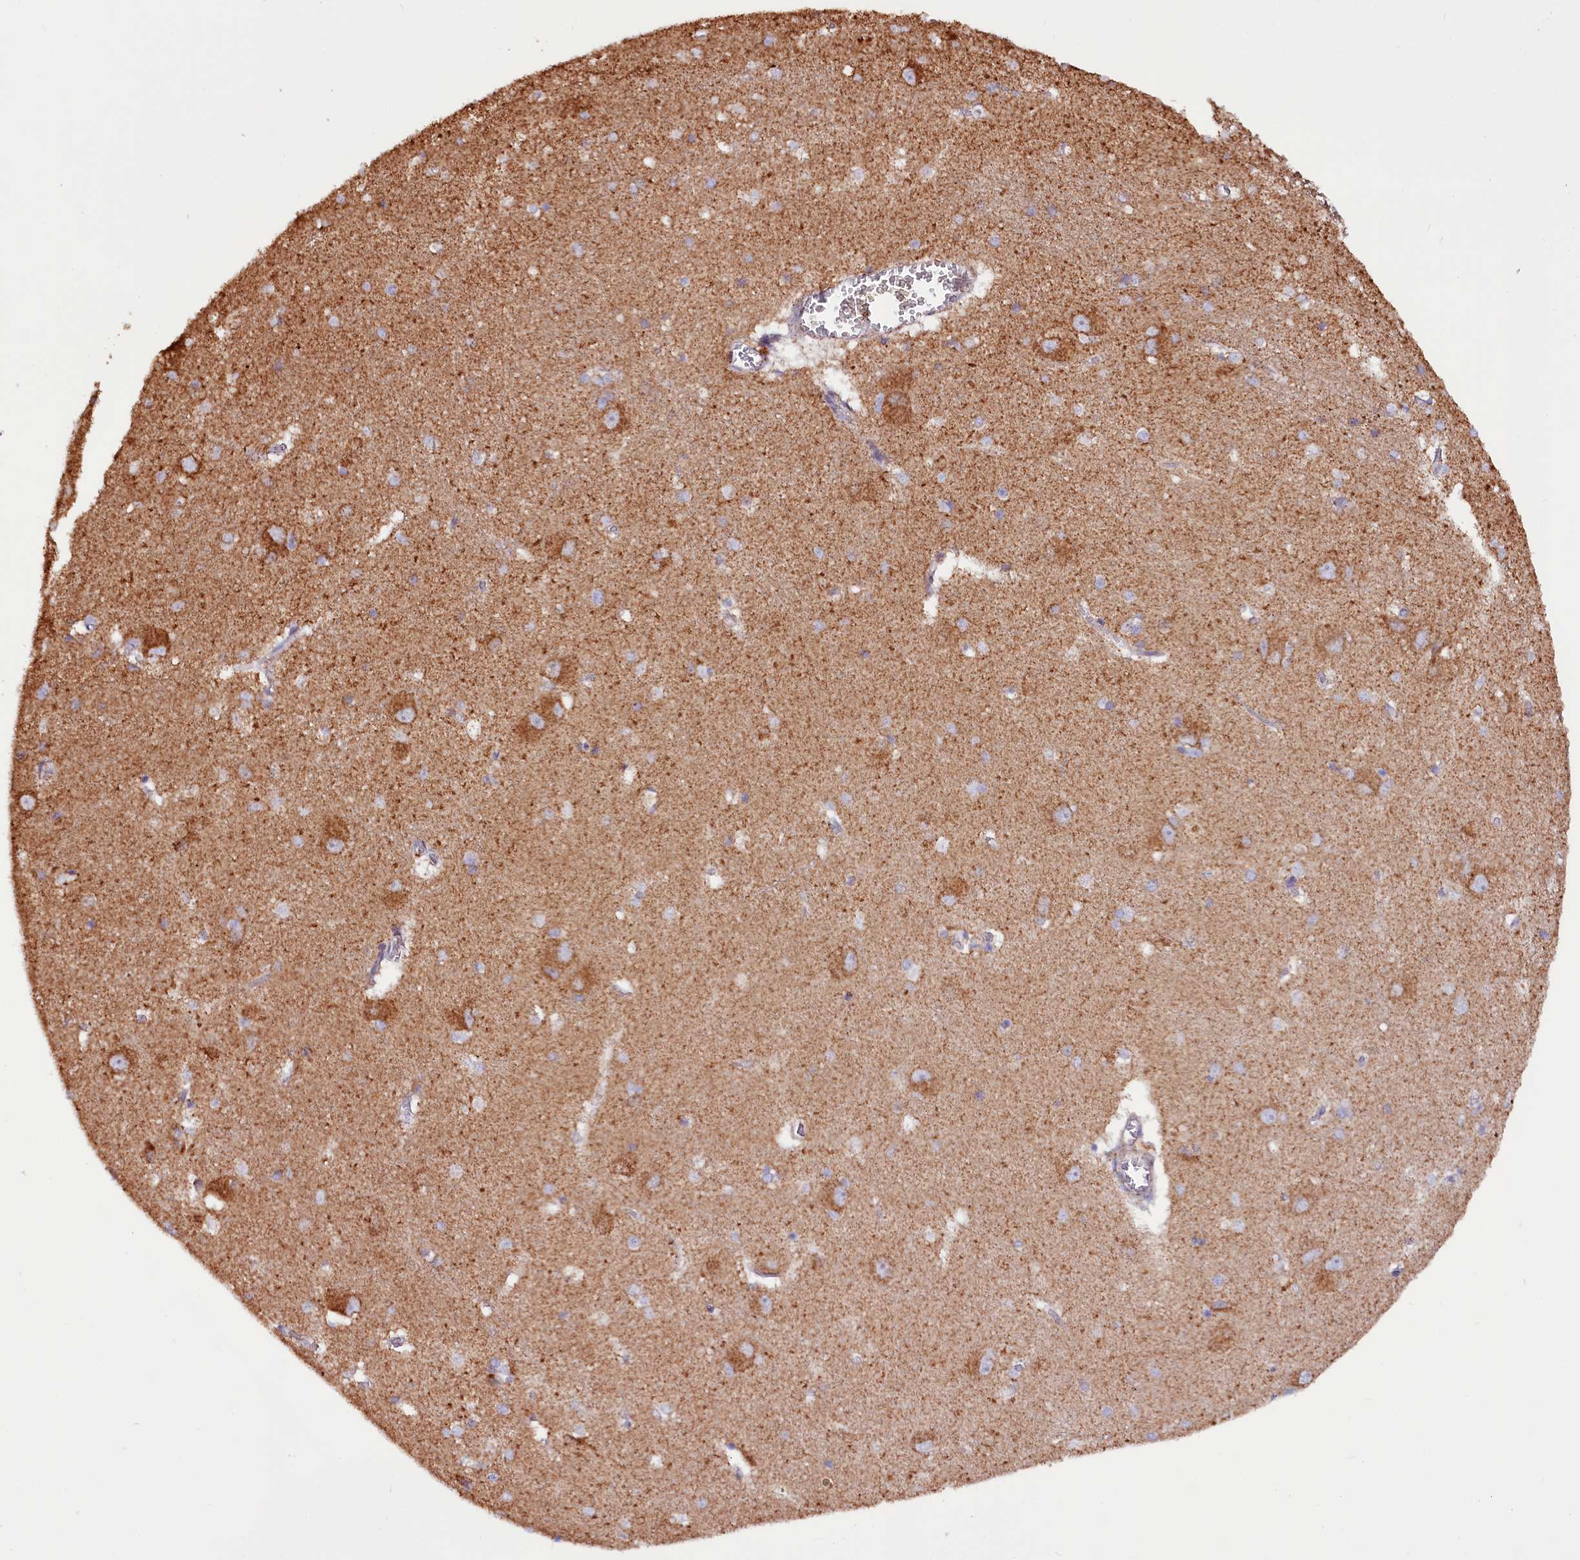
{"staining": {"intensity": "moderate", "quantity": "25%-75%", "location": "cytoplasmic/membranous"}, "tissue": "caudate", "cell_type": "Glial cells", "image_type": "normal", "snomed": [{"axis": "morphology", "description": "Normal tissue, NOS"}, {"axis": "topography", "description": "Lateral ventricle wall"}], "caption": "A micrograph of caudate stained for a protein exhibits moderate cytoplasmic/membranous brown staining in glial cells. Using DAB (brown) and hematoxylin (blue) stains, captured at high magnification using brightfield microscopy.", "gene": "NUDT15", "patient": {"sex": "male", "age": 37}}